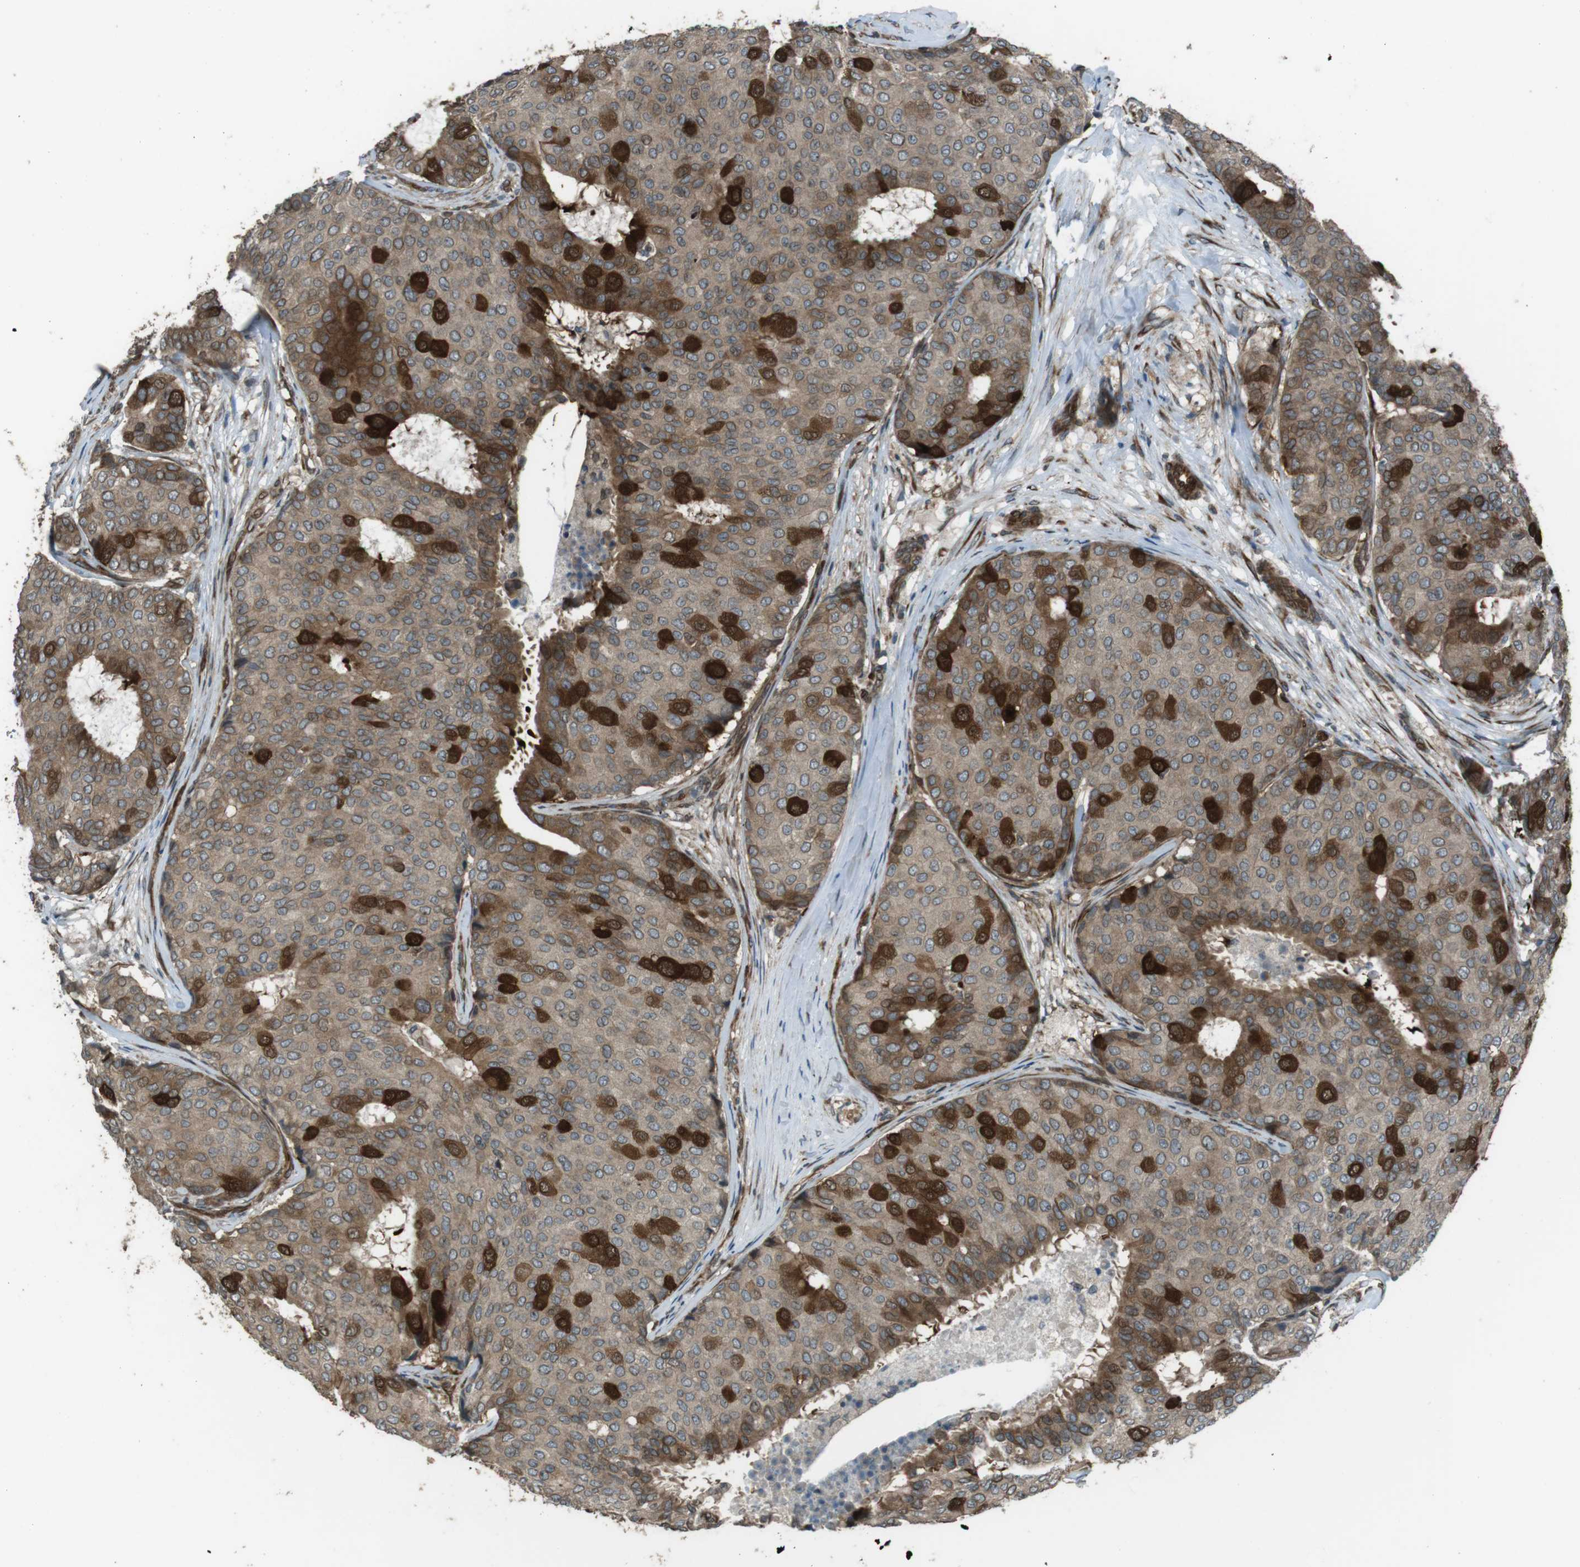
{"staining": {"intensity": "strong", "quantity": "<25%", "location": "cytoplasmic/membranous,nuclear"}, "tissue": "breast cancer", "cell_type": "Tumor cells", "image_type": "cancer", "snomed": [{"axis": "morphology", "description": "Duct carcinoma"}, {"axis": "topography", "description": "Breast"}], "caption": "Protein expression analysis of breast intraductal carcinoma reveals strong cytoplasmic/membranous and nuclear staining in about <25% of tumor cells.", "gene": "ZNF330", "patient": {"sex": "female", "age": 75}}